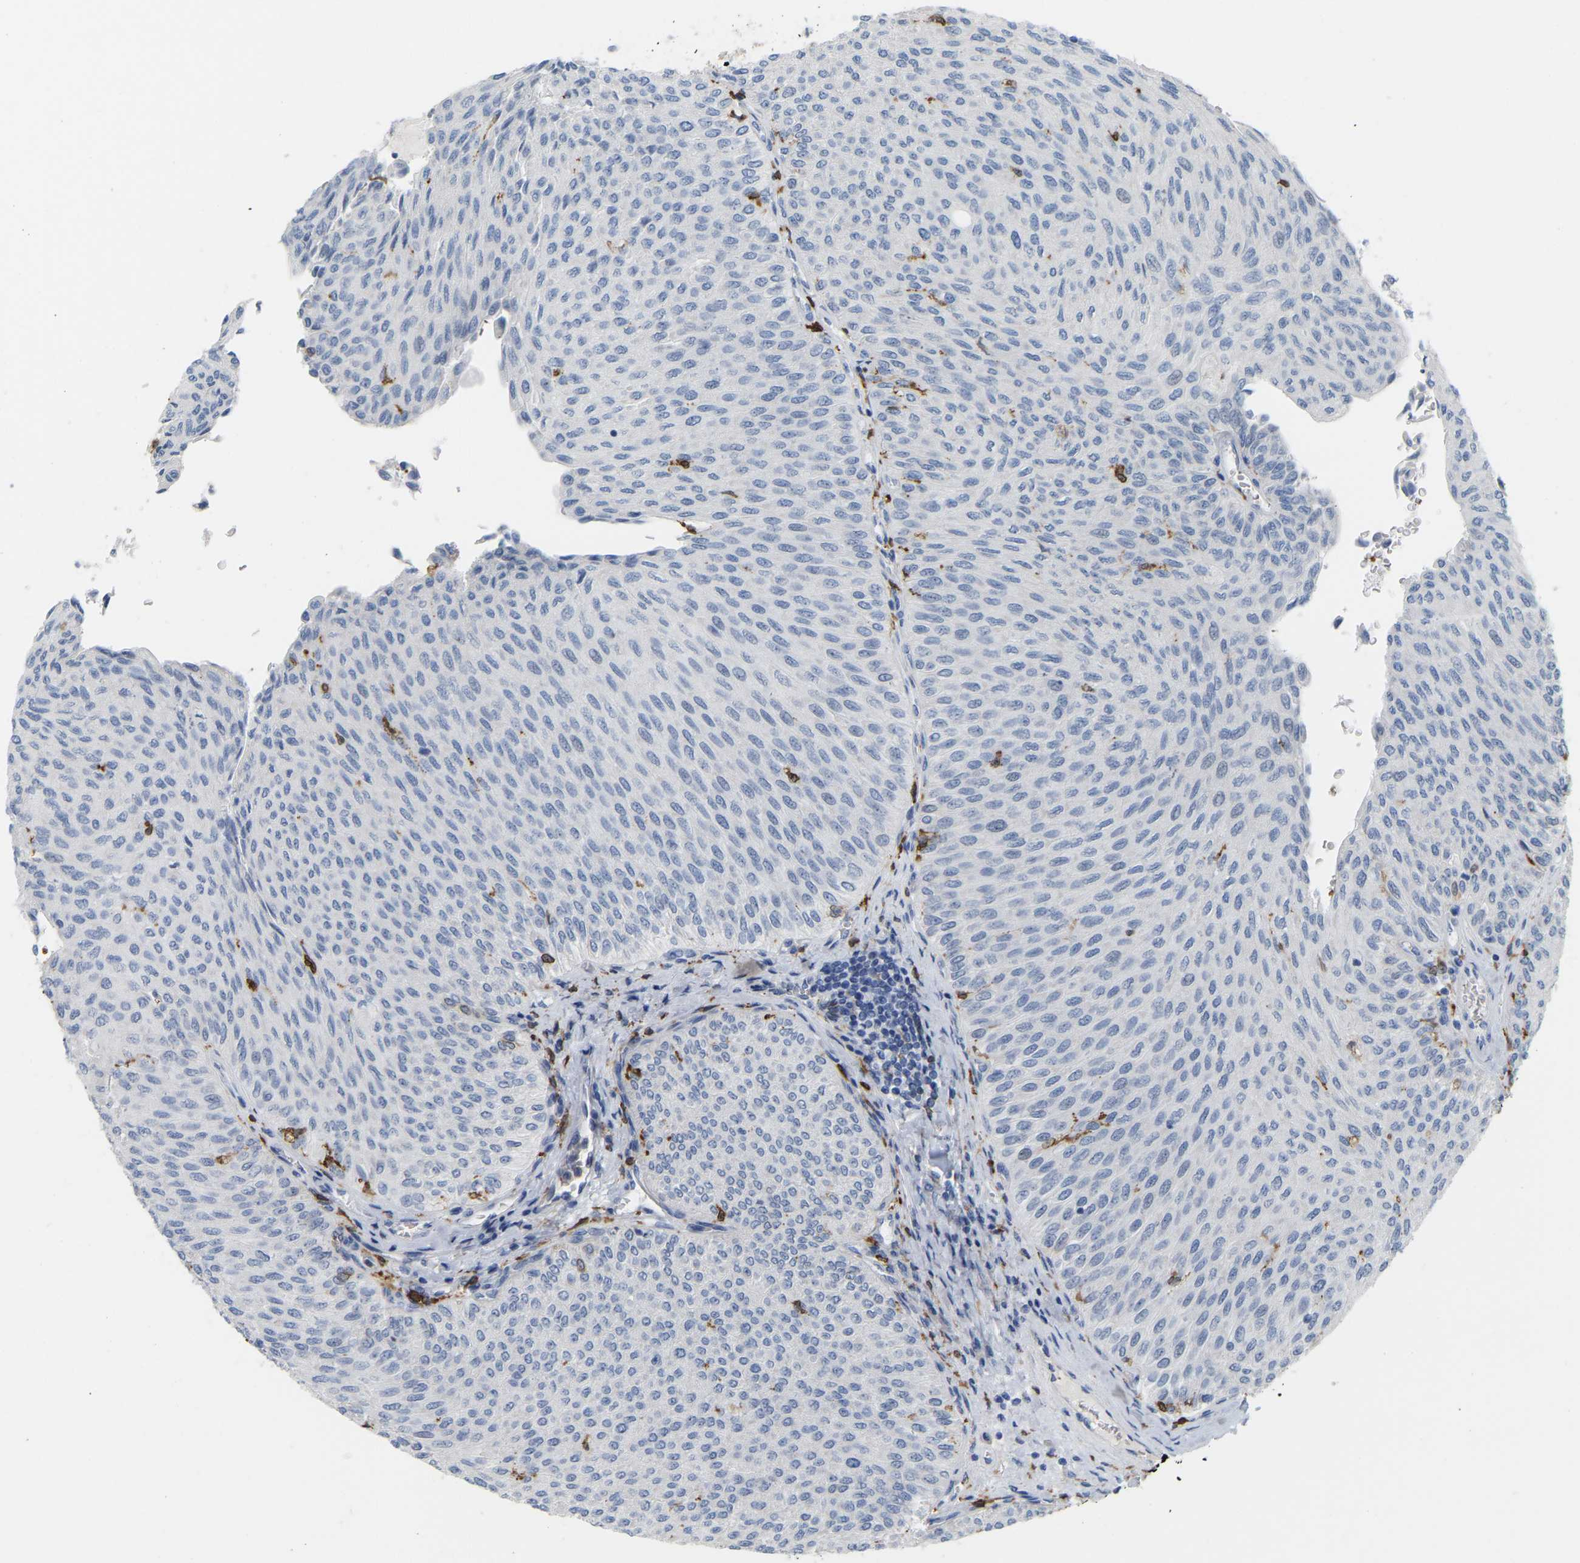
{"staining": {"intensity": "negative", "quantity": "none", "location": "none"}, "tissue": "urothelial cancer", "cell_type": "Tumor cells", "image_type": "cancer", "snomed": [{"axis": "morphology", "description": "Urothelial carcinoma, Low grade"}, {"axis": "topography", "description": "Urinary bladder"}], "caption": "Photomicrograph shows no protein staining in tumor cells of urothelial cancer tissue.", "gene": "PTGS1", "patient": {"sex": "male", "age": 78}}